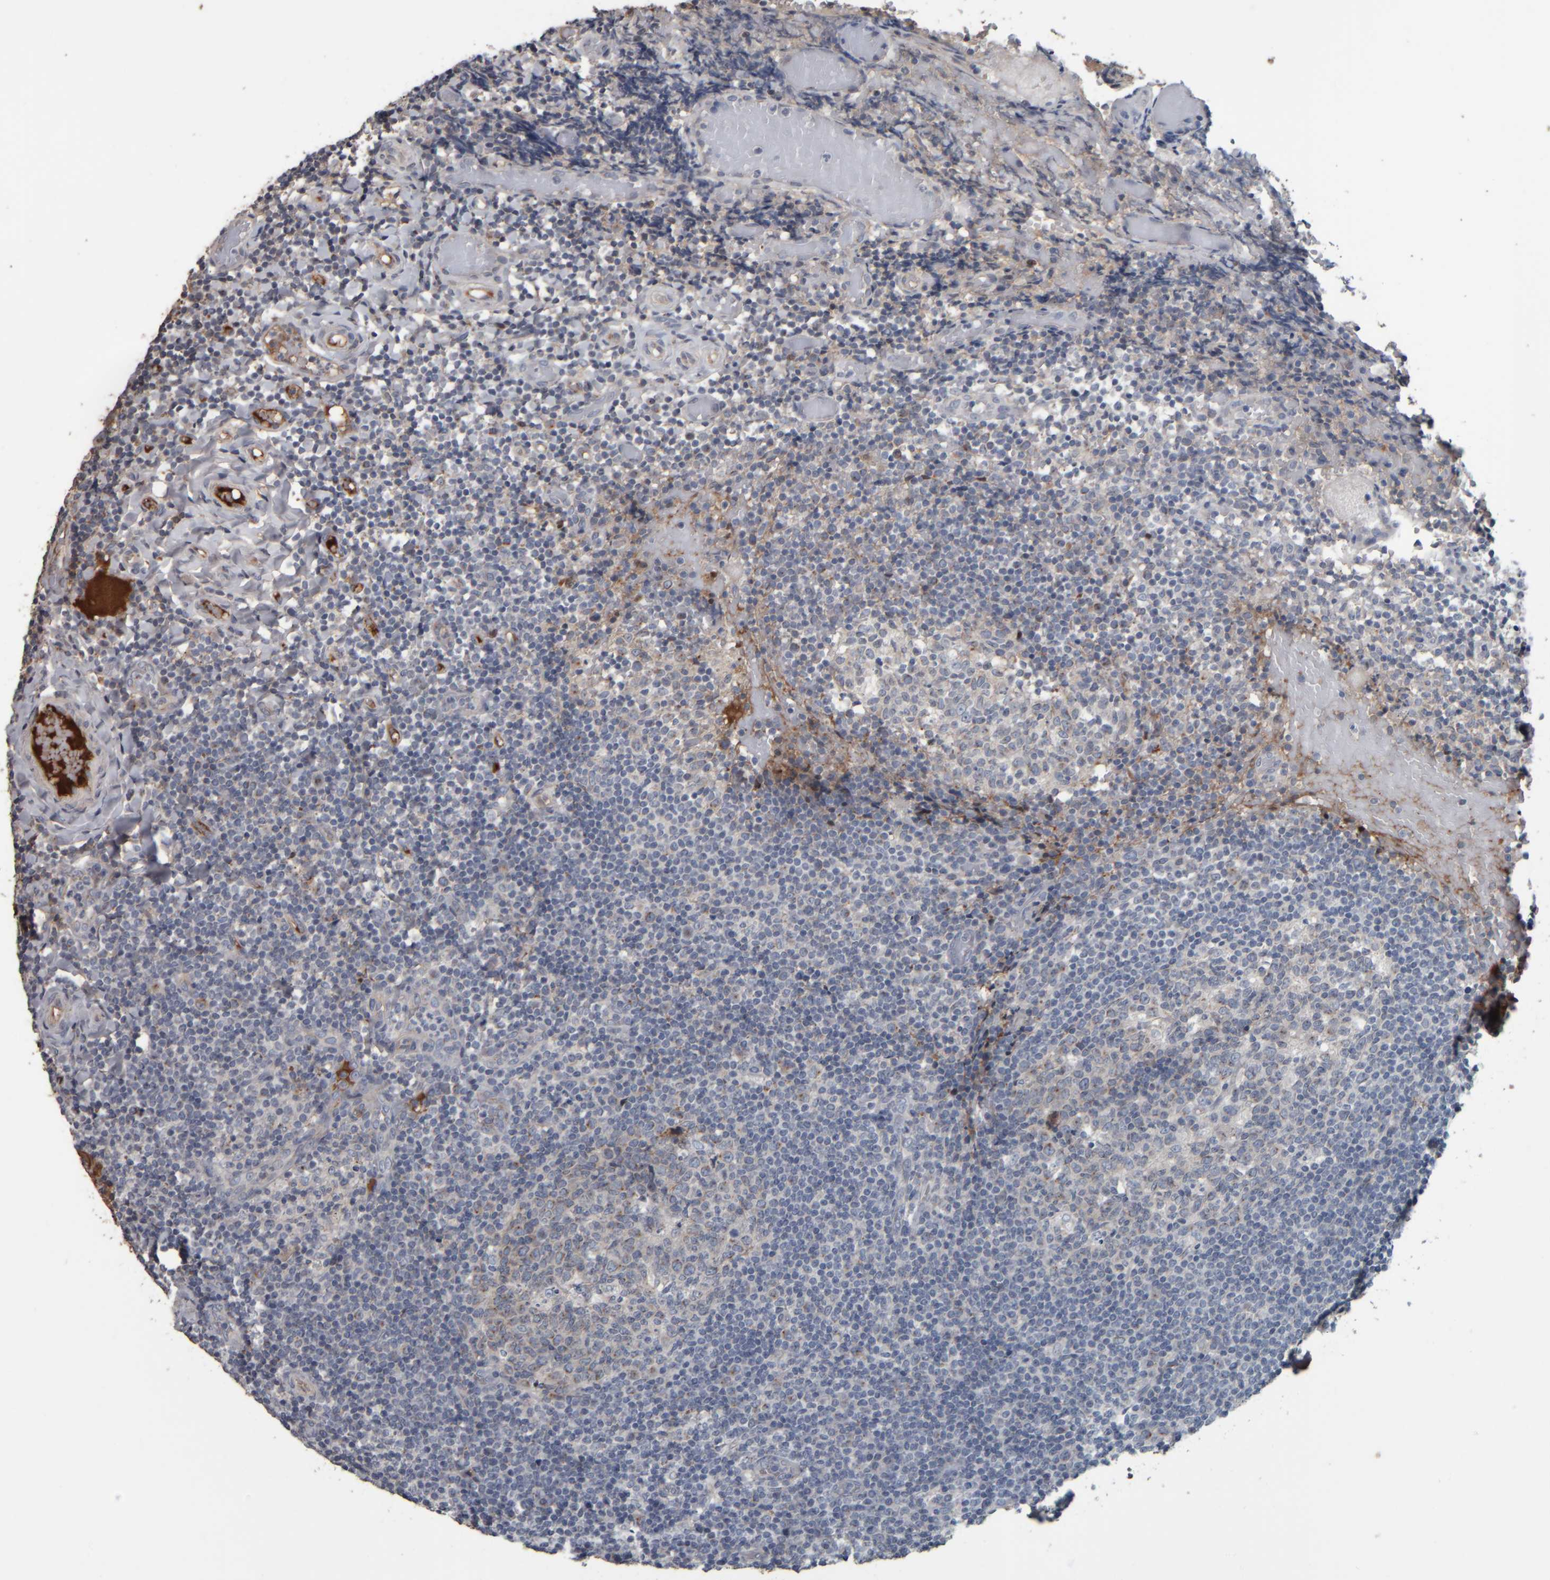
{"staining": {"intensity": "weak", "quantity": "<25%", "location": "cytoplasmic/membranous"}, "tissue": "tonsil", "cell_type": "Germinal center cells", "image_type": "normal", "snomed": [{"axis": "morphology", "description": "Normal tissue, NOS"}, {"axis": "topography", "description": "Tonsil"}], "caption": "Micrograph shows no significant protein staining in germinal center cells of normal tonsil. Nuclei are stained in blue.", "gene": "CAVIN4", "patient": {"sex": "female", "age": 19}}